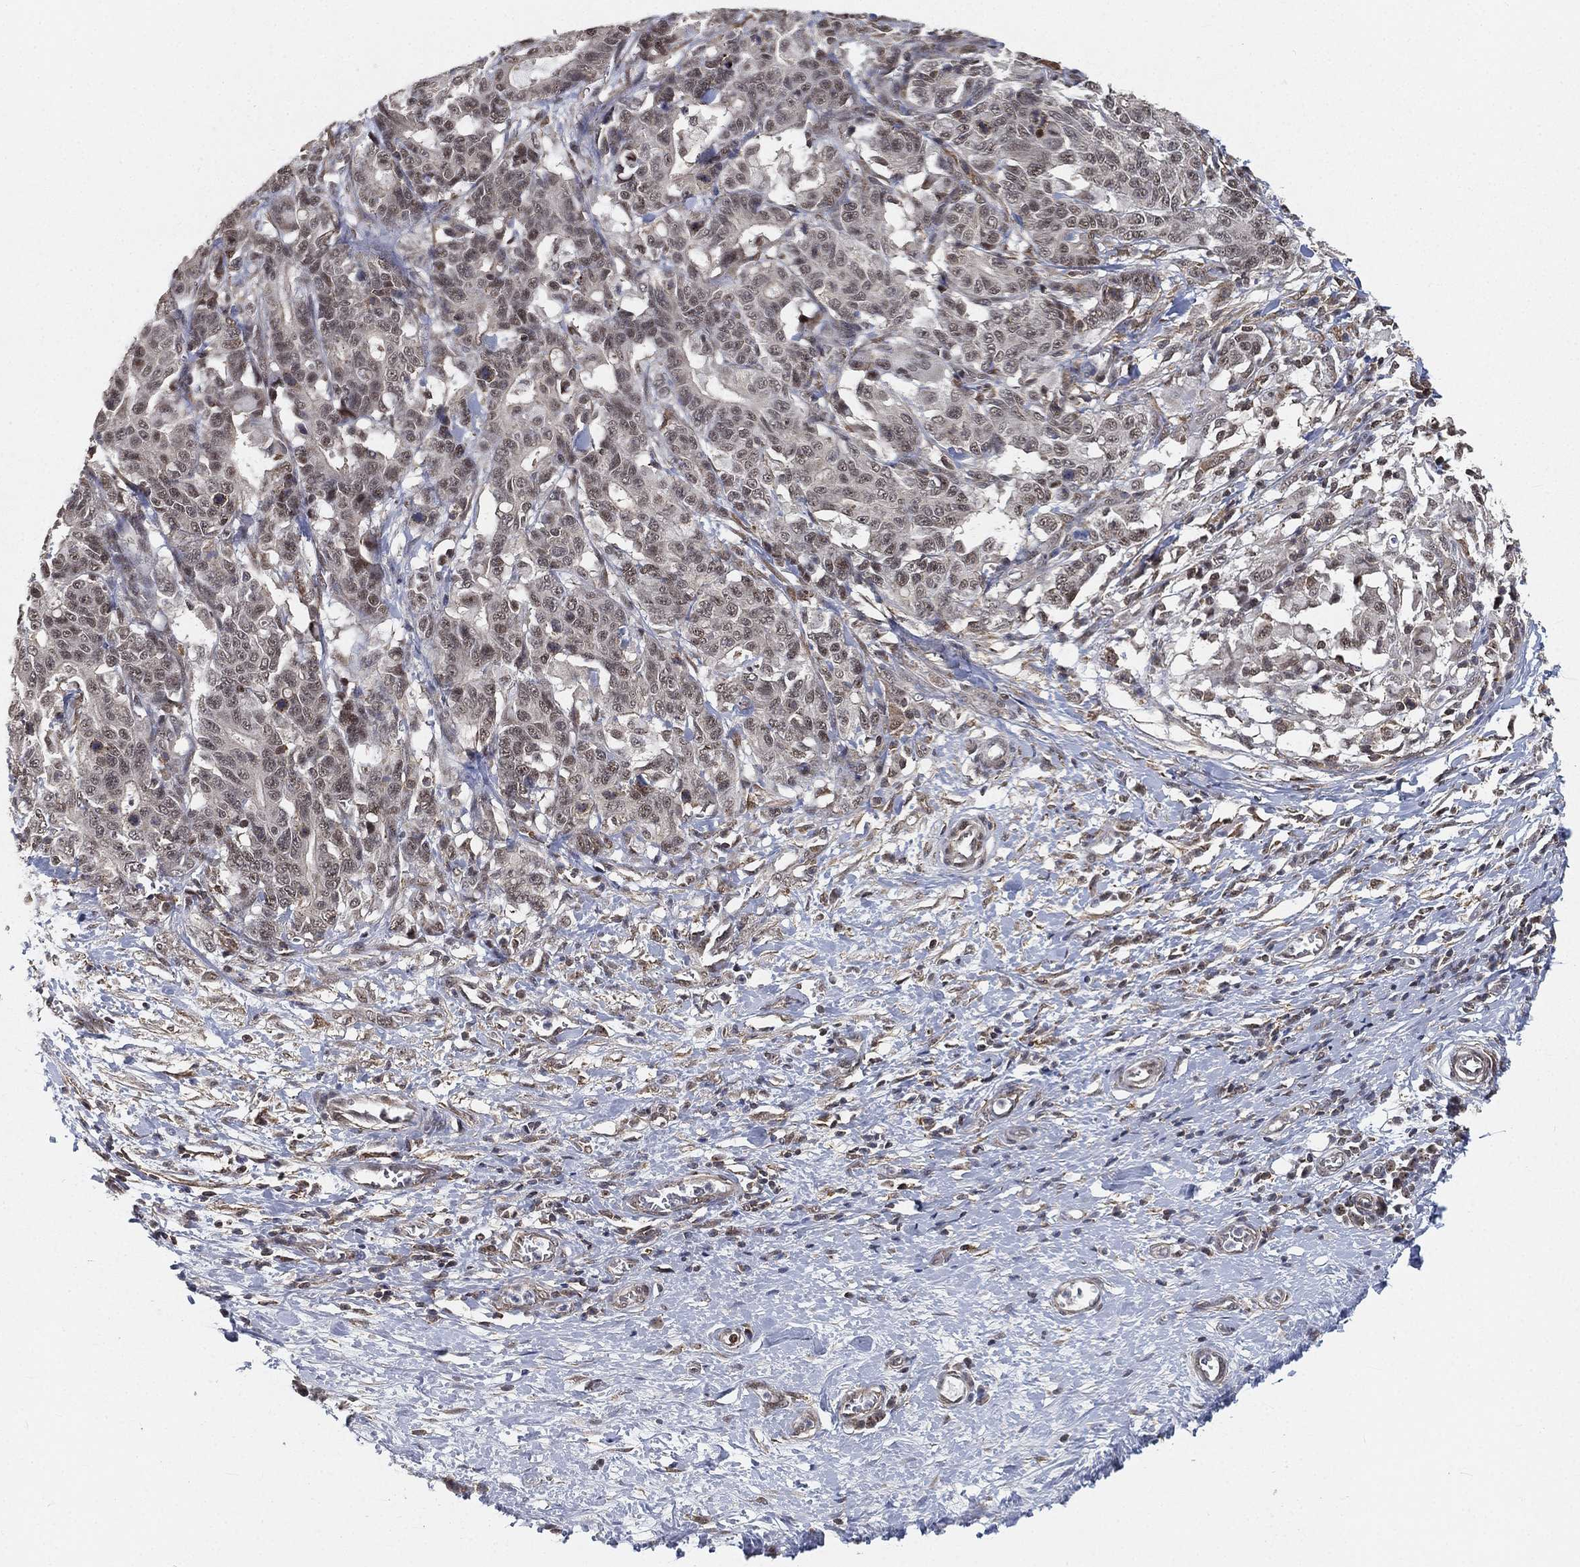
{"staining": {"intensity": "negative", "quantity": "none", "location": "none"}, "tissue": "stomach cancer", "cell_type": "Tumor cells", "image_type": "cancer", "snomed": [{"axis": "morphology", "description": "Normal tissue, NOS"}, {"axis": "morphology", "description": "Adenocarcinoma, NOS"}, {"axis": "topography", "description": "Stomach"}], "caption": "An immunohistochemistry histopathology image of stomach adenocarcinoma is shown. There is no staining in tumor cells of stomach adenocarcinoma.", "gene": "RSRC2", "patient": {"sex": "female", "age": 64}}